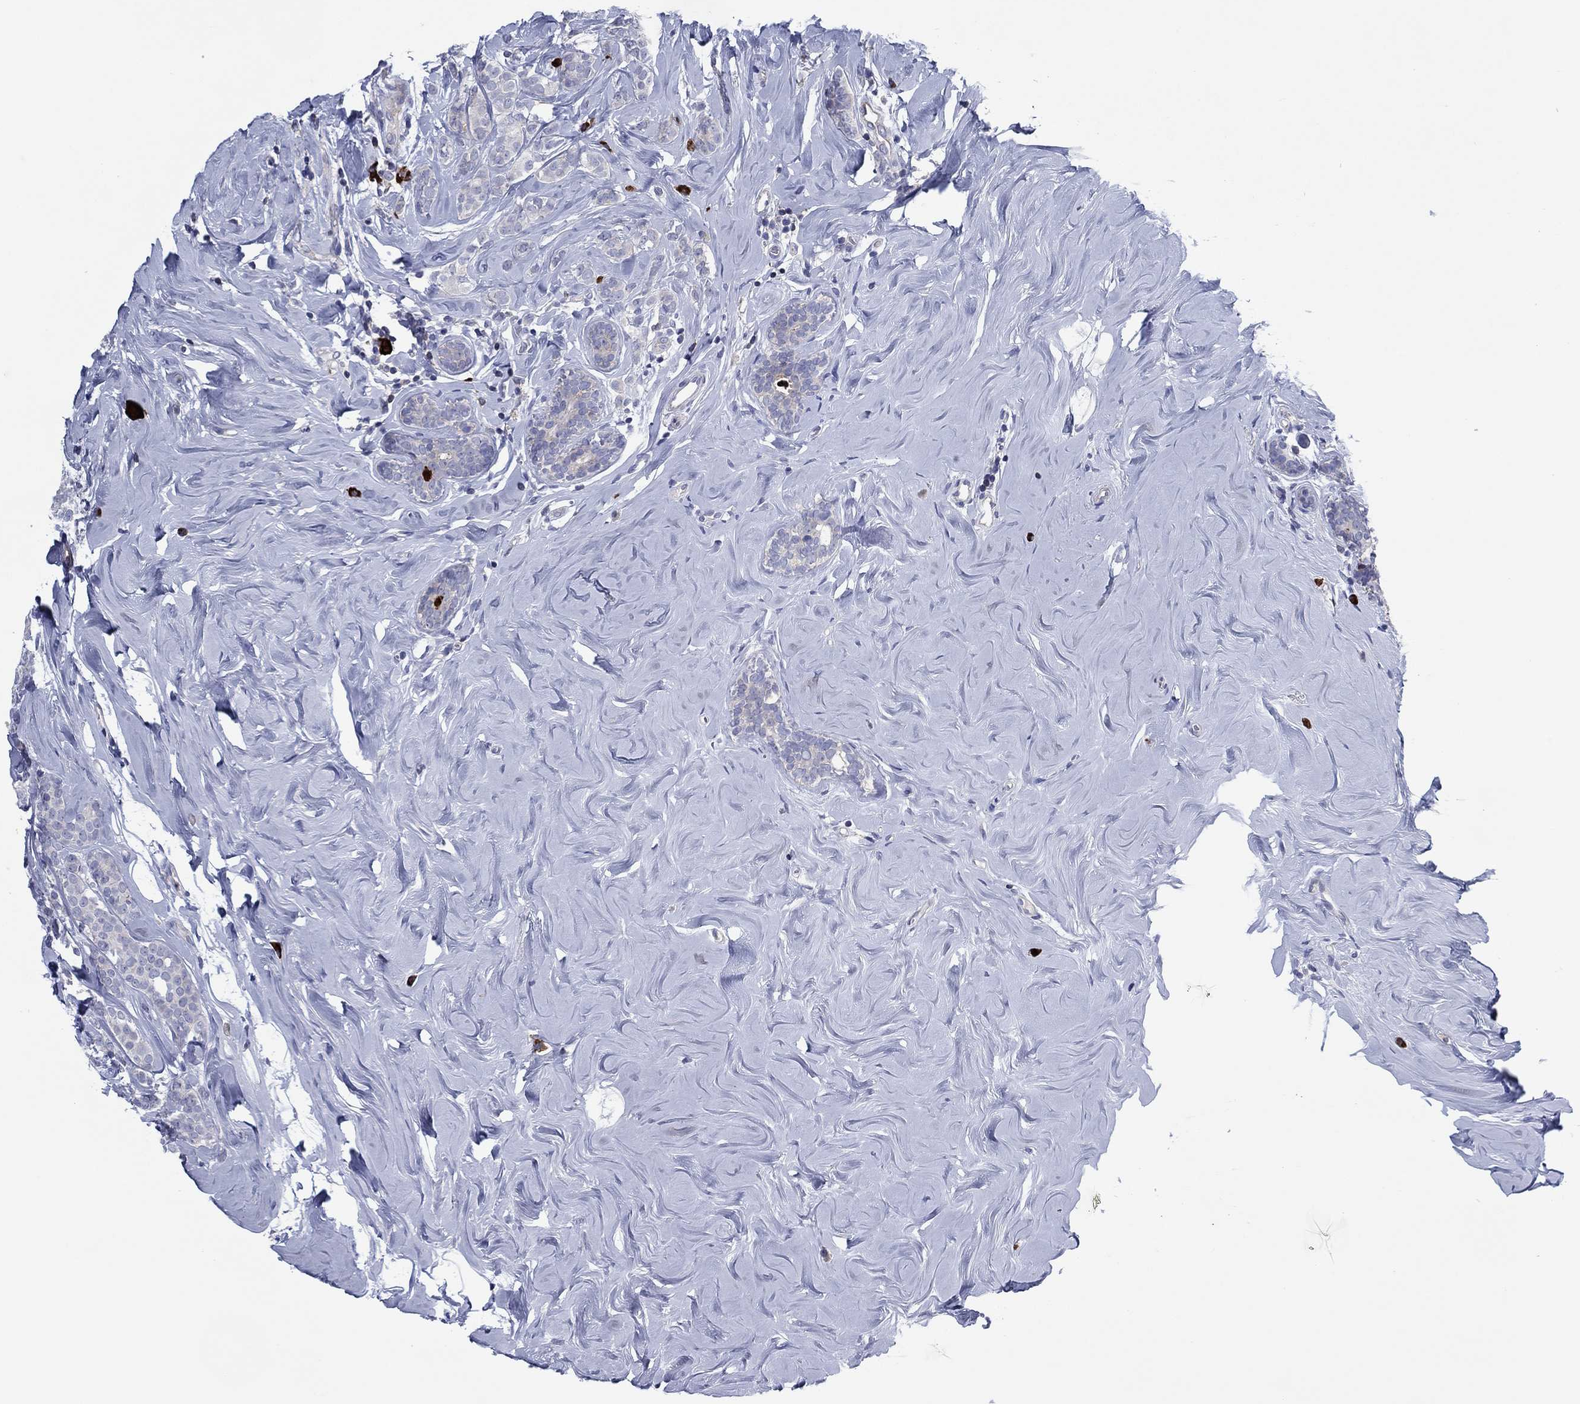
{"staining": {"intensity": "negative", "quantity": "none", "location": "none"}, "tissue": "breast cancer", "cell_type": "Tumor cells", "image_type": "cancer", "snomed": [{"axis": "morphology", "description": "Lobular carcinoma"}, {"axis": "topography", "description": "Breast"}], "caption": "Tumor cells are negative for brown protein staining in breast lobular carcinoma. (Stains: DAB (3,3'-diaminobenzidine) immunohistochemistry with hematoxylin counter stain, Microscopy: brightfield microscopy at high magnification).", "gene": "PVR", "patient": {"sex": "female", "age": 49}}